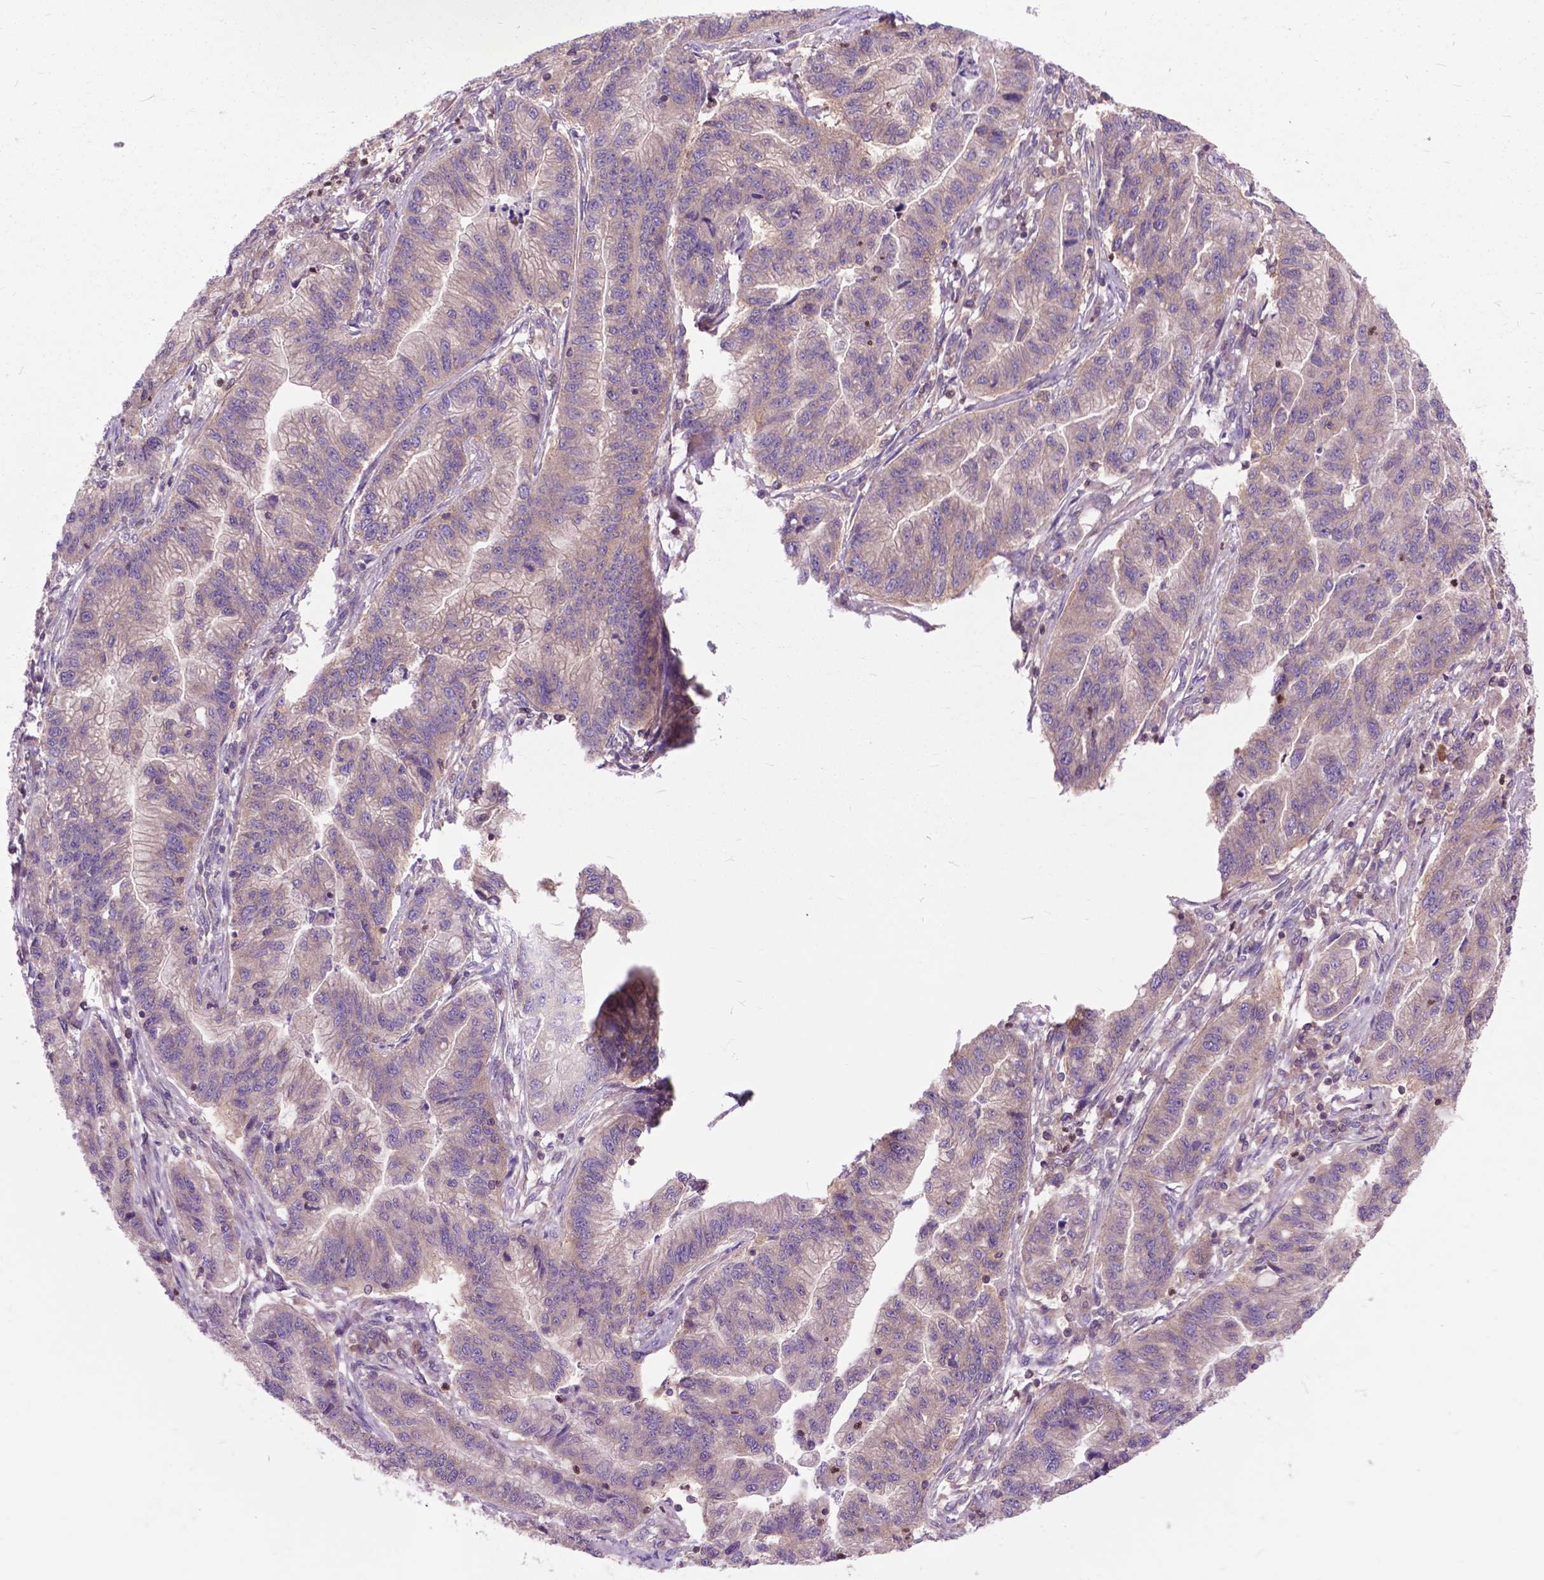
{"staining": {"intensity": "weak", "quantity": "25%-75%", "location": "cytoplasmic/membranous"}, "tissue": "stomach cancer", "cell_type": "Tumor cells", "image_type": "cancer", "snomed": [{"axis": "morphology", "description": "Adenocarcinoma, NOS"}, {"axis": "topography", "description": "Stomach"}], "caption": "Immunohistochemistry staining of stomach cancer (adenocarcinoma), which shows low levels of weak cytoplasmic/membranous positivity in approximately 25%-75% of tumor cells indicating weak cytoplasmic/membranous protein expression. The staining was performed using DAB (3,3'-diaminobenzidine) (brown) for protein detection and nuclei were counterstained in hematoxylin (blue).", "gene": "ARAF", "patient": {"sex": "male", "age": 83}}